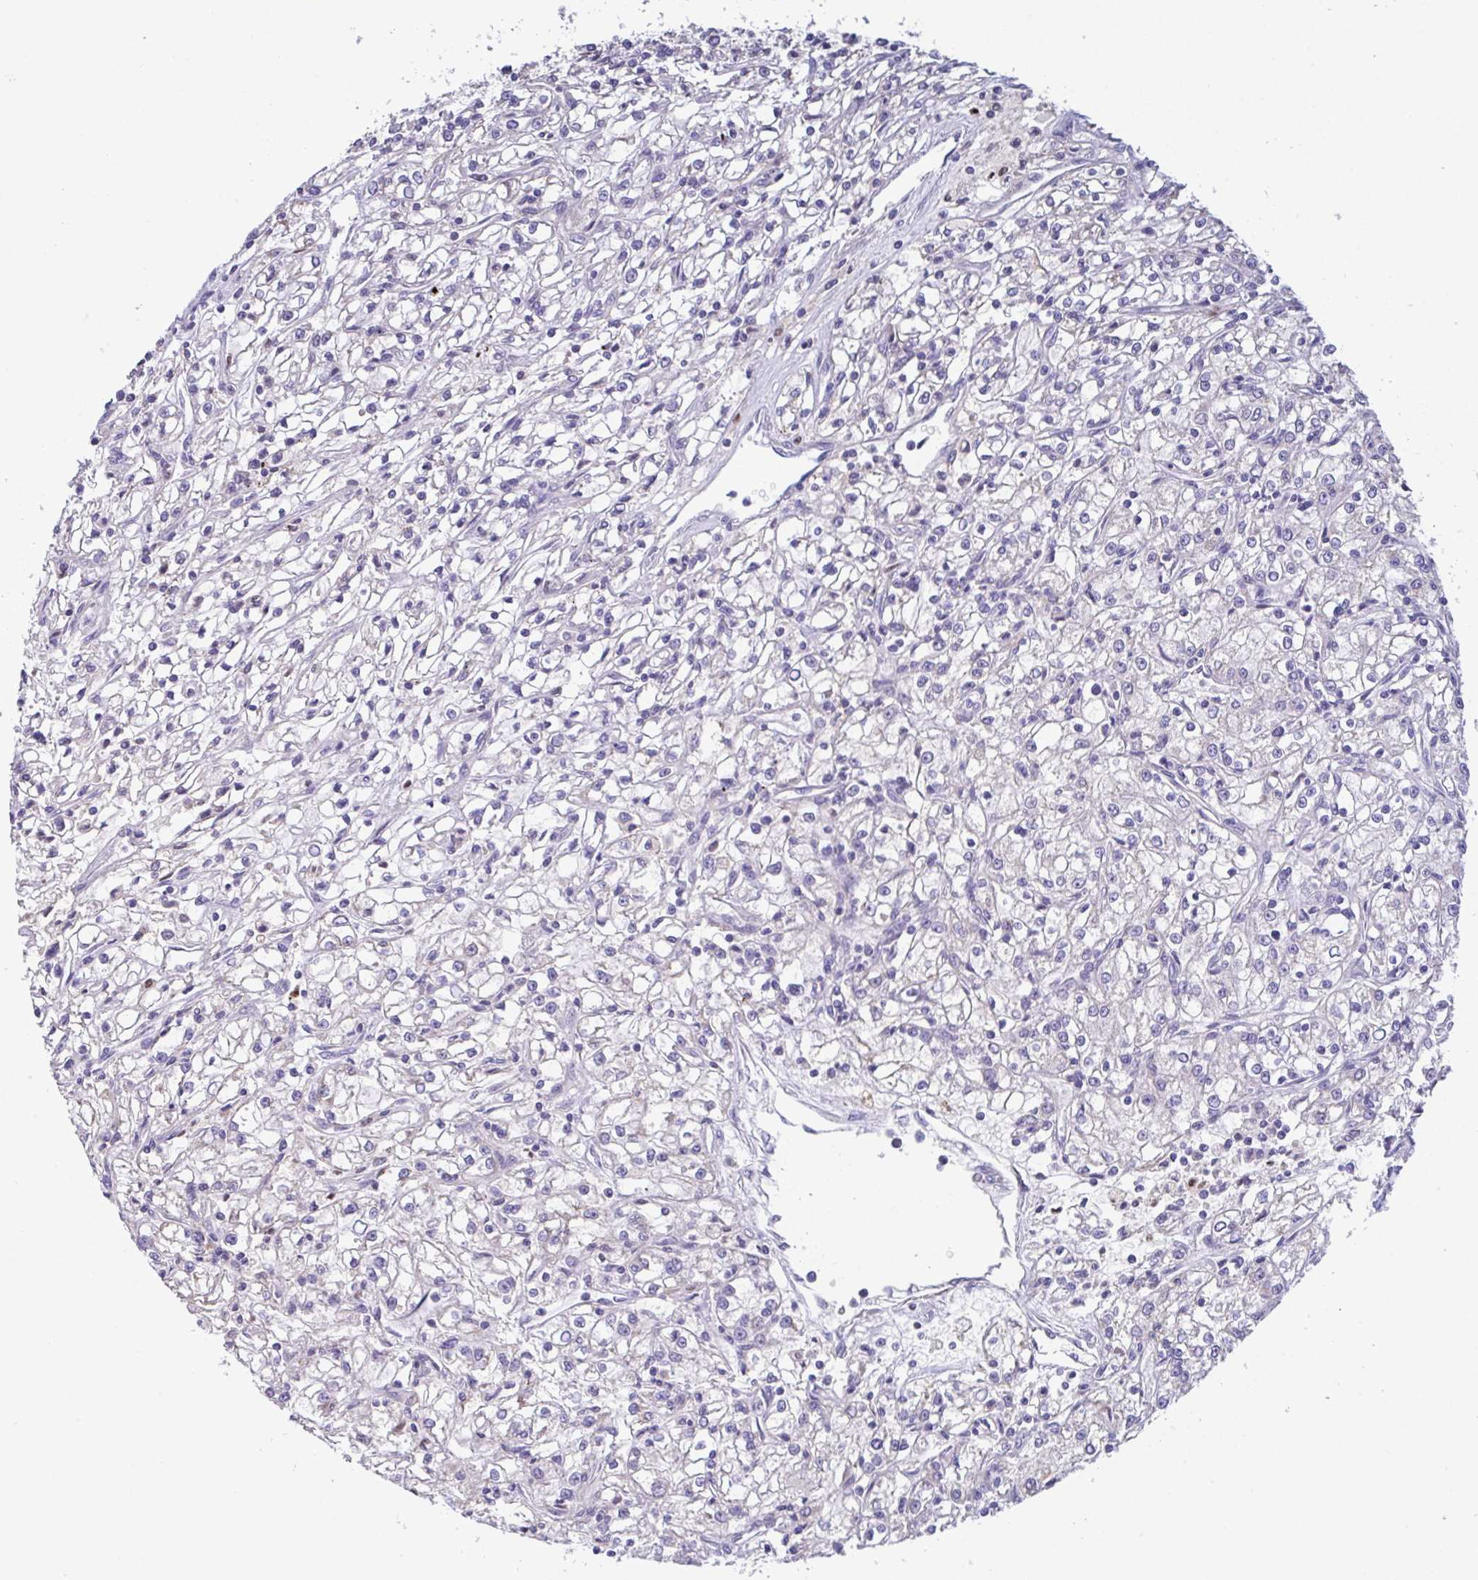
{"staining": {"intensity": "negative", "quantity": "none", "location": "none"}, "tissue": "renal cancer", "cell_type": "Tumor cells", "image_type": "cancer", "snomed": [{"axis": "morphology", "description": "Adenocarcinoma, NOS"}, {"axis": "topography", "description": "Kidney"}], "caption": "High magnification brightfield microscopy of renal cancer (adenocarcinoma) stained with DAB (3,3'-diaminobenzidine) (brown) and counterstained with hematoxylin (blue): tumor cells show no significant positivity.", "gene": "CA10", "patient": {"sex": "female", "age": 59}}